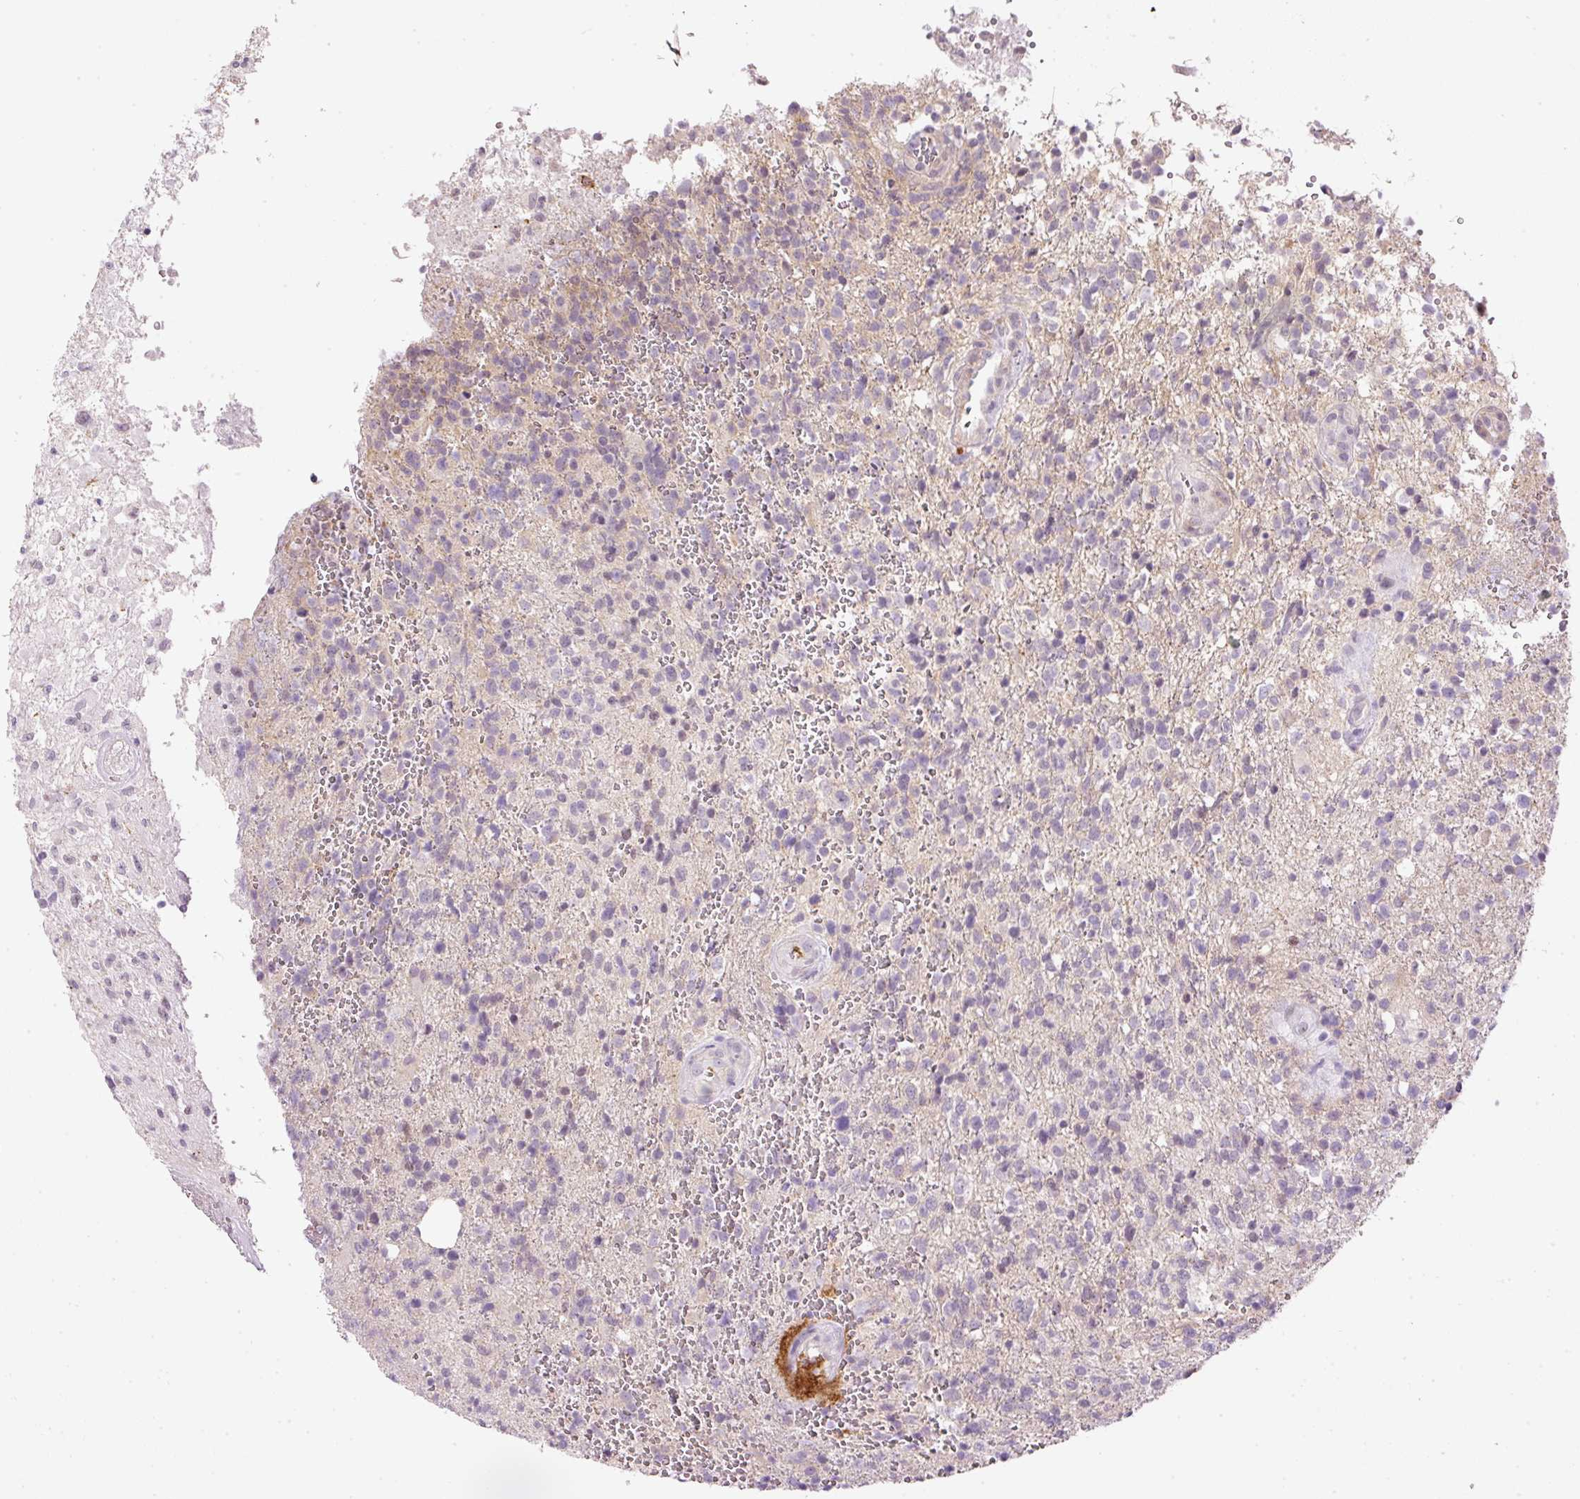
{"staining": {"intensity": "negative", "quantity": "none", "location": "none"}, "tissue": "glioma", "cell_type": "Tumor cells", "image_type": "cancer", "snomed": [{"axis": "morphology", "description": "Glioma, malignant, High grade"}, {"axis": "topography", "description": "Brain"}], "caption": "Tumor cells are negative for brown protein staining in glioma. (DAB IHC with hematoxylin counter stain).", "gene": "SRC", "patient": {"sex": "male", "age": 56}}